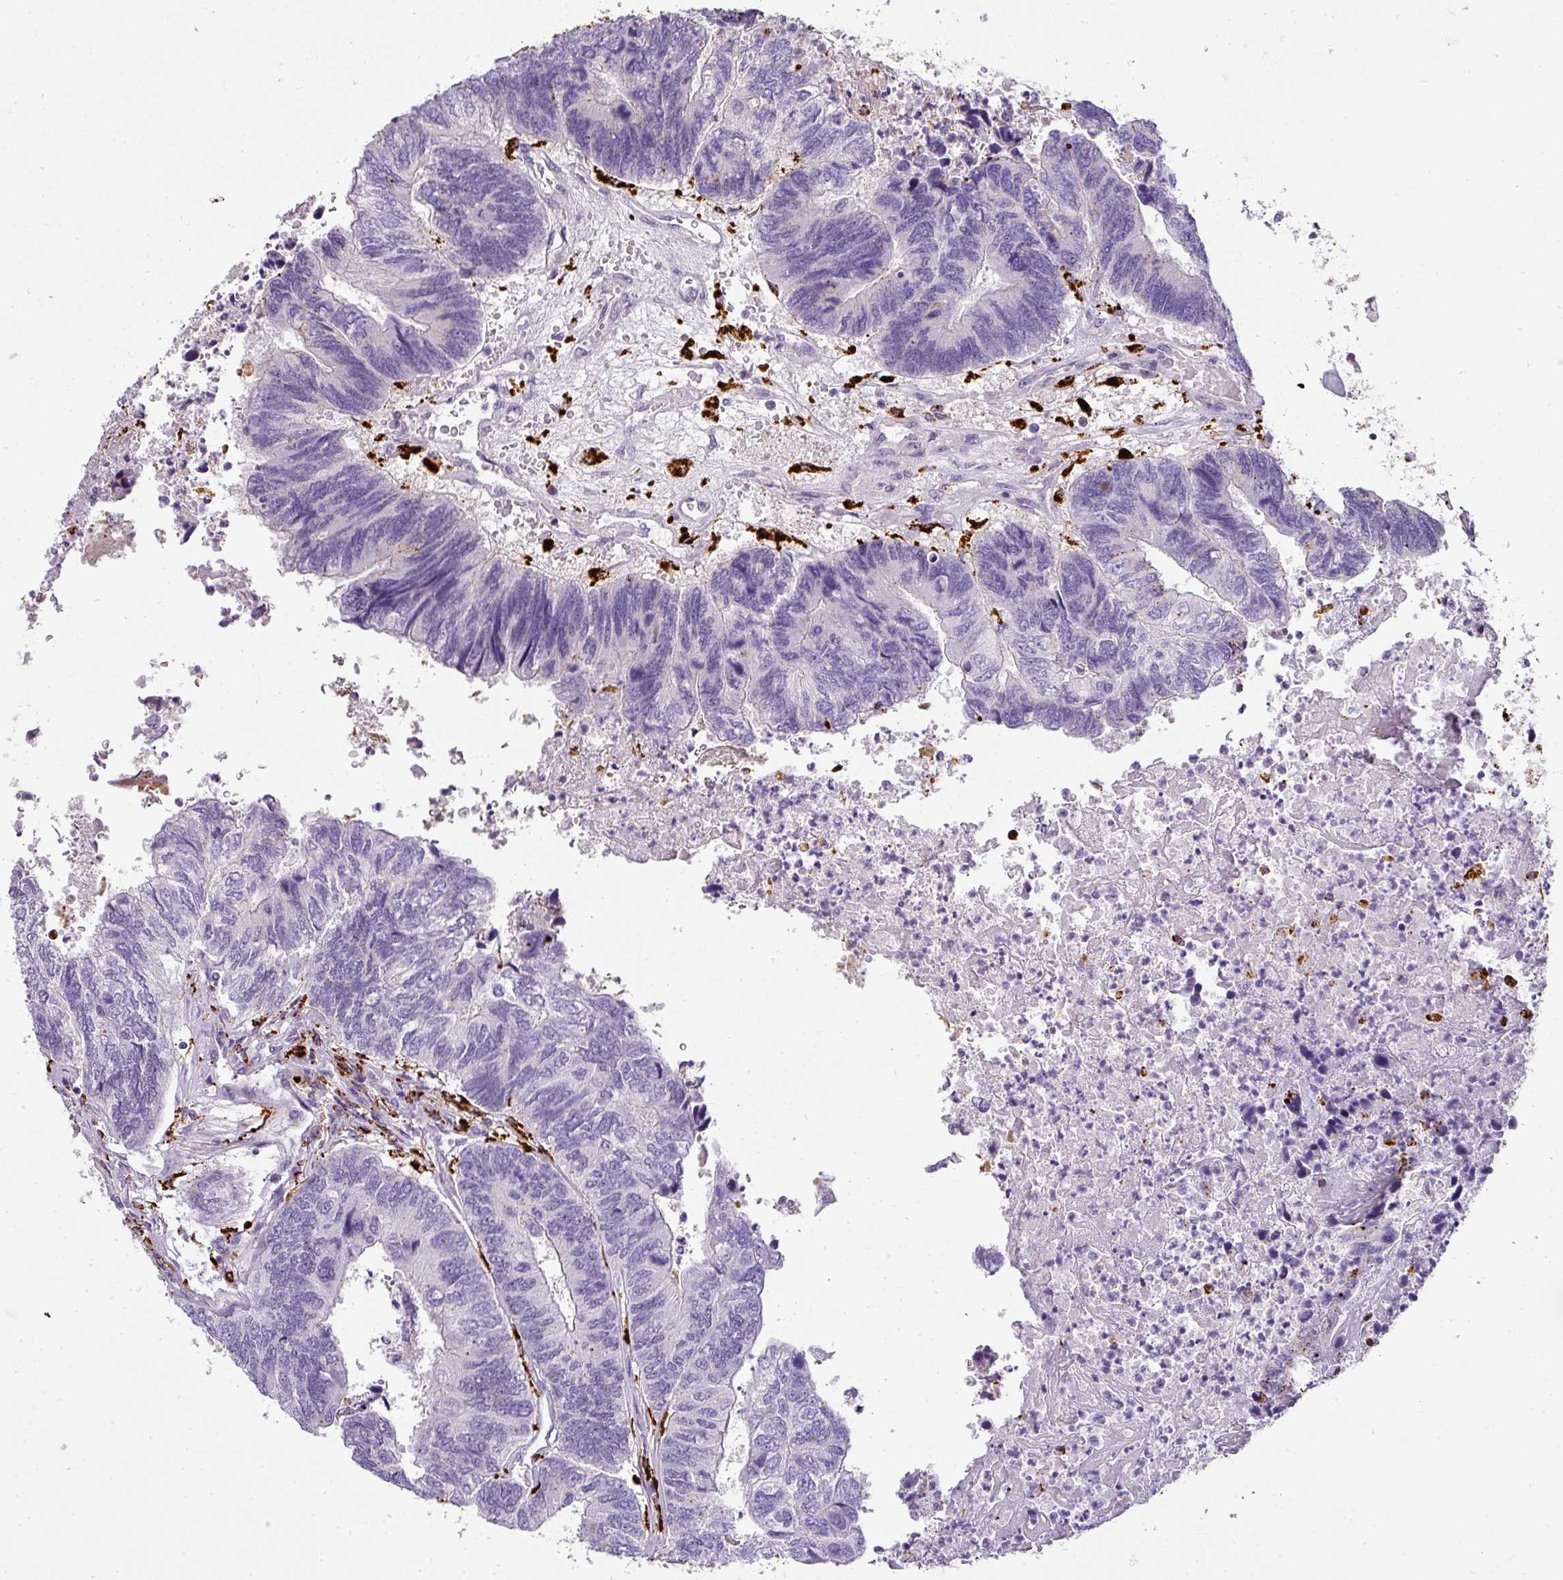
{"staining": {"intensity": "negative", "quantity": "none", "location": "none"}, "tissue": "colorectal cancer", "cell_type": "Tumor cells", "image_type": "cancer", "snomed": [{"axis": "morphology", "description": "Adenocarcinoma, NOS"}, {"axis": "topography", "description": "Colon"}], "caption": "High magnification brightfield microscopy of colorectal cancer (adenocarcinoma) stained with DAB (3,3'-diaminobenzidine) (brown) and counterstained with hematoxylin (blue): tumor cells show no significant positivity. The staining was performed using DAB to visualize the protein expression in brown, while the nuclei were stained in blue with hematoxylin (Magnification: 20x).", "gene": "MMACHC", "patient": {"sex": "female", "age": 67}}